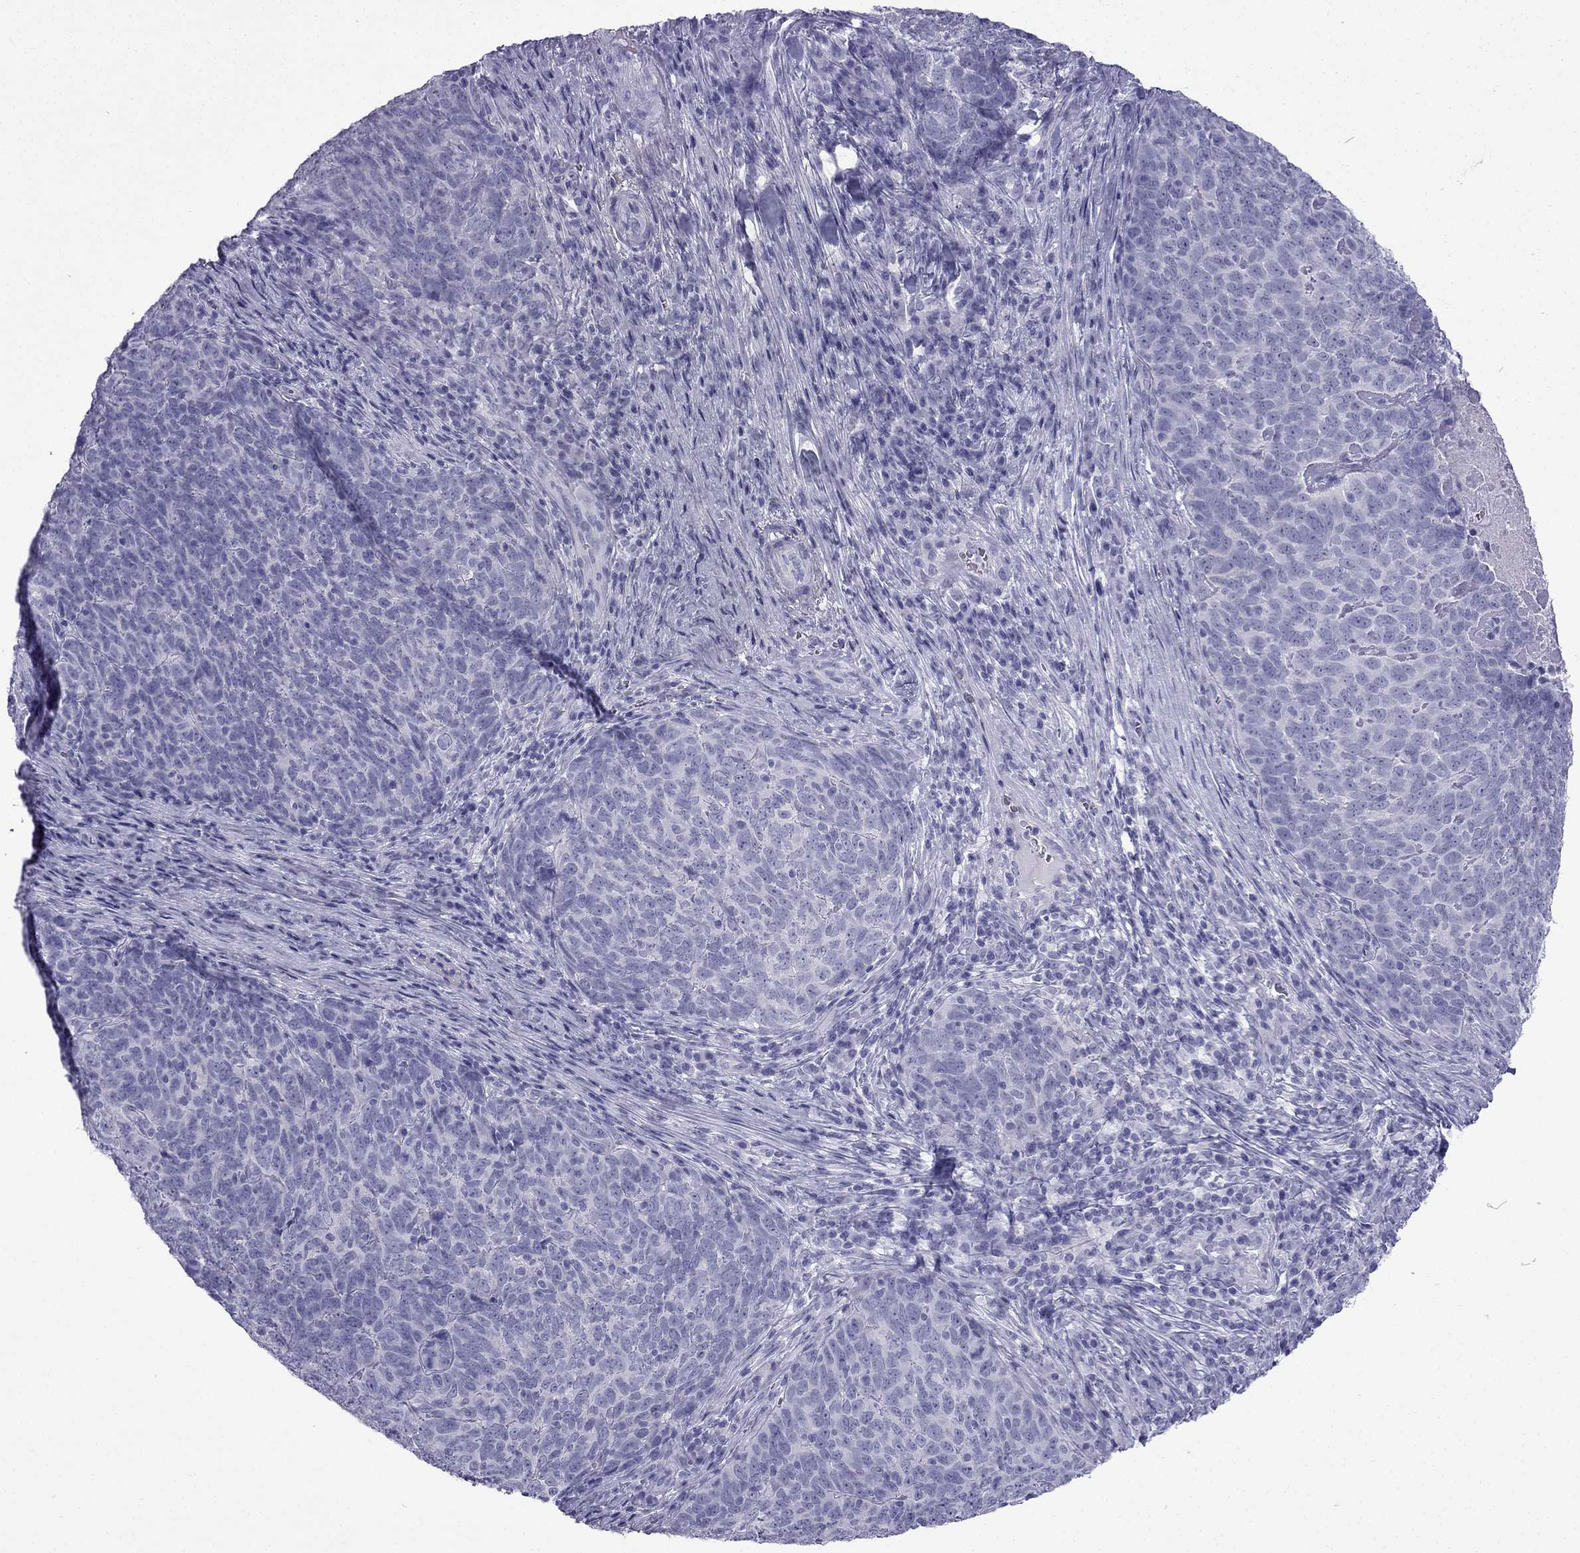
{"staining": {"intensity": "negative", "quantity": "none", "location": "none"}, "tissue": "skin cancer", "cell_type": "Tumor cells", "image_type": "cancer", "snomed": [{"axis": "morphology", "description": "Squamous cell carcinoma, NOS"}, {"axis": "topography", "description": "Skin"}, {"axis": "topography", "description": "Anal"}], "caption": "Tumor cells show no significant expression in squamous cell carcinoma (skin). (DAB (3,3'-diaminobenzidine) immunohistochemistry (IHC) with hematoxylin counter stain).", "gene": "GJA8", "patient": {"sex": "female", "age": 51}}